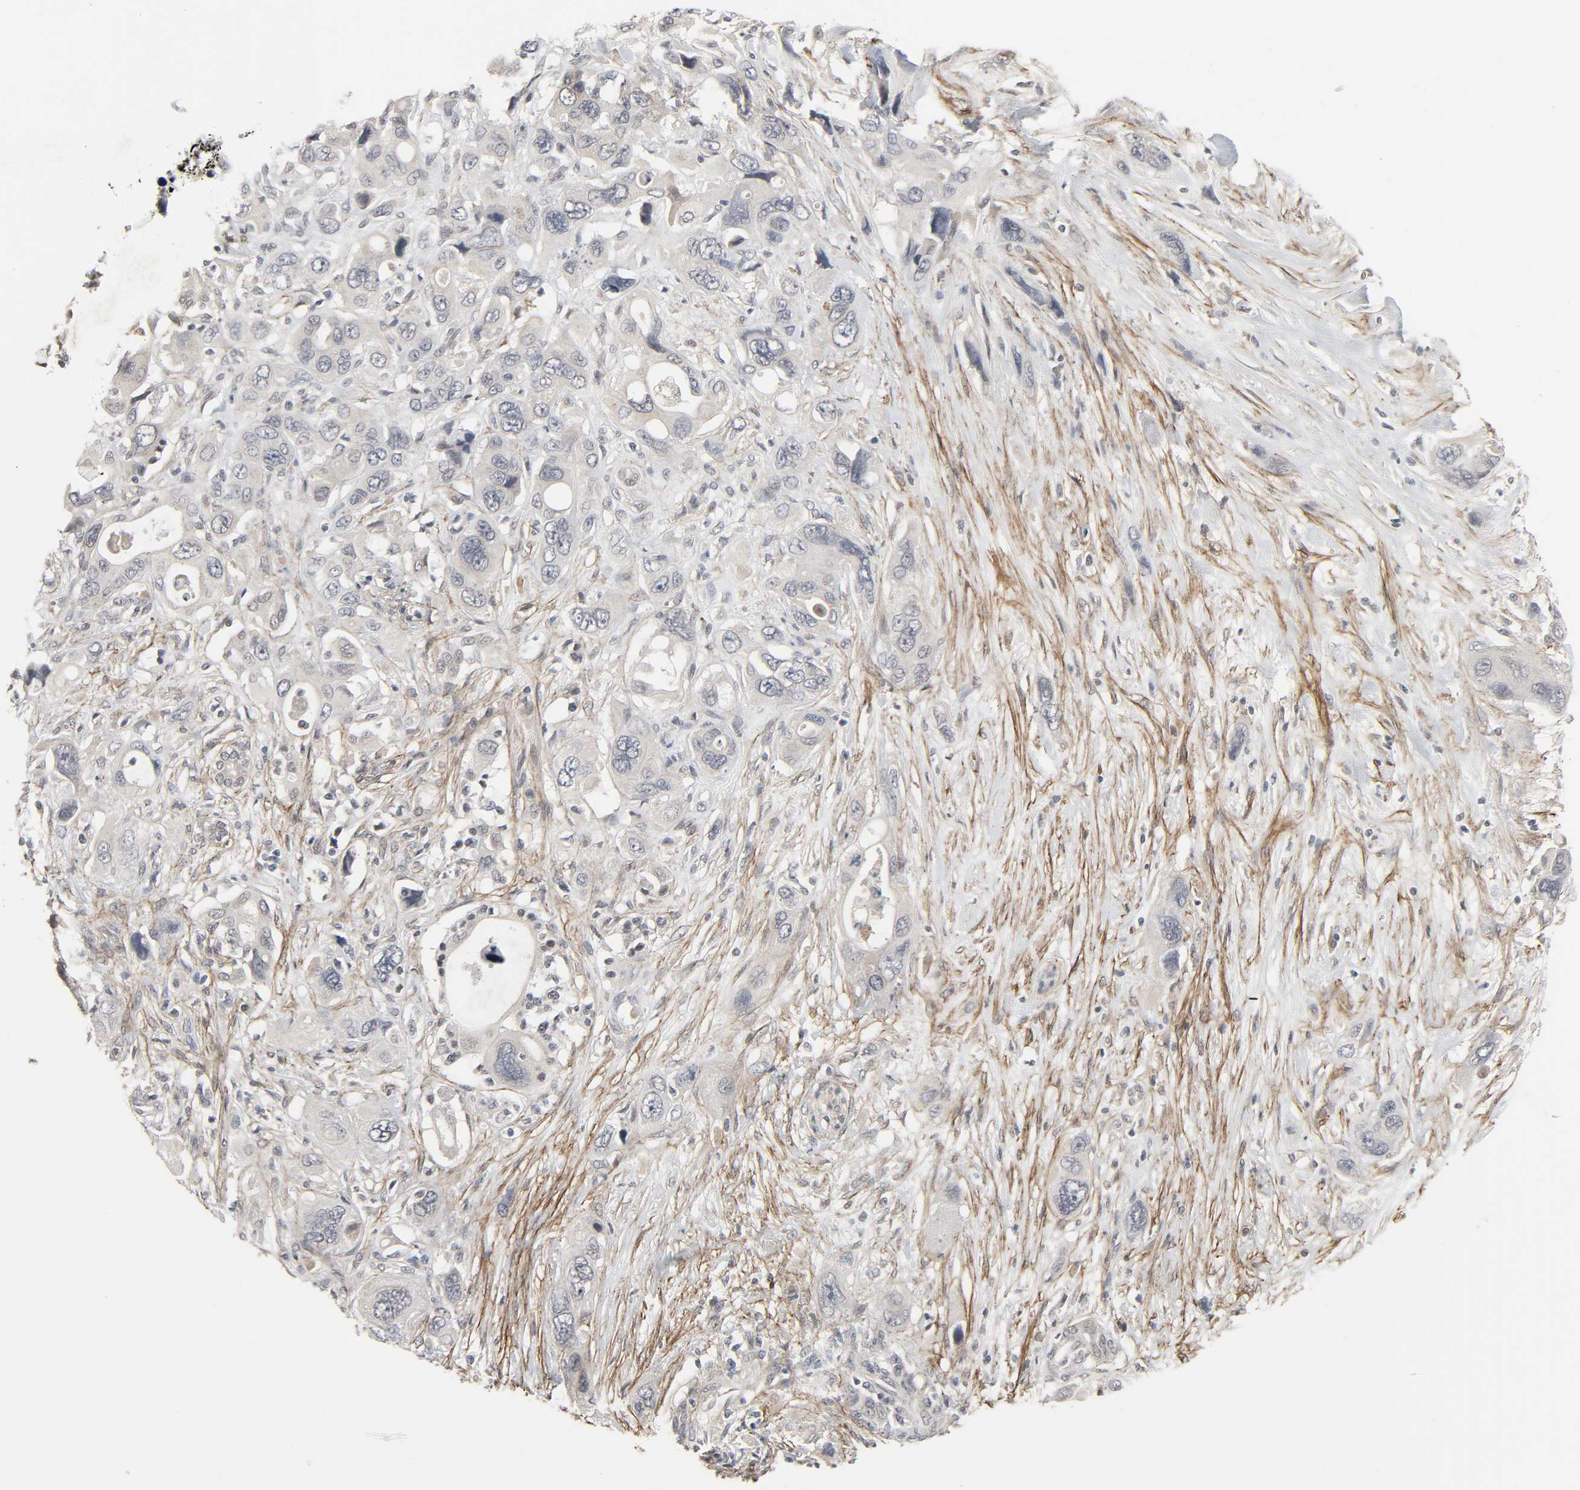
{"staining": {"intensity": "negative", "quantity": "none", "location": "none"}, "tissue": "pancreatic cancer", "cell_type": "Tumor cells", "image_type": "cancer", "snomed": [{"axis": "morphology", "description": "Adenocarcinoma, NOS"}, {"axis": "topography", "description": "Pancreas"}], "caption": "High power microscopy photomicrograph of an IHC histopathology image of pancreatic cancer, revealing no significant positivity in tumor cells.", "gene": "ZNF222", "patient": {"sex": "male", "age": 46}}